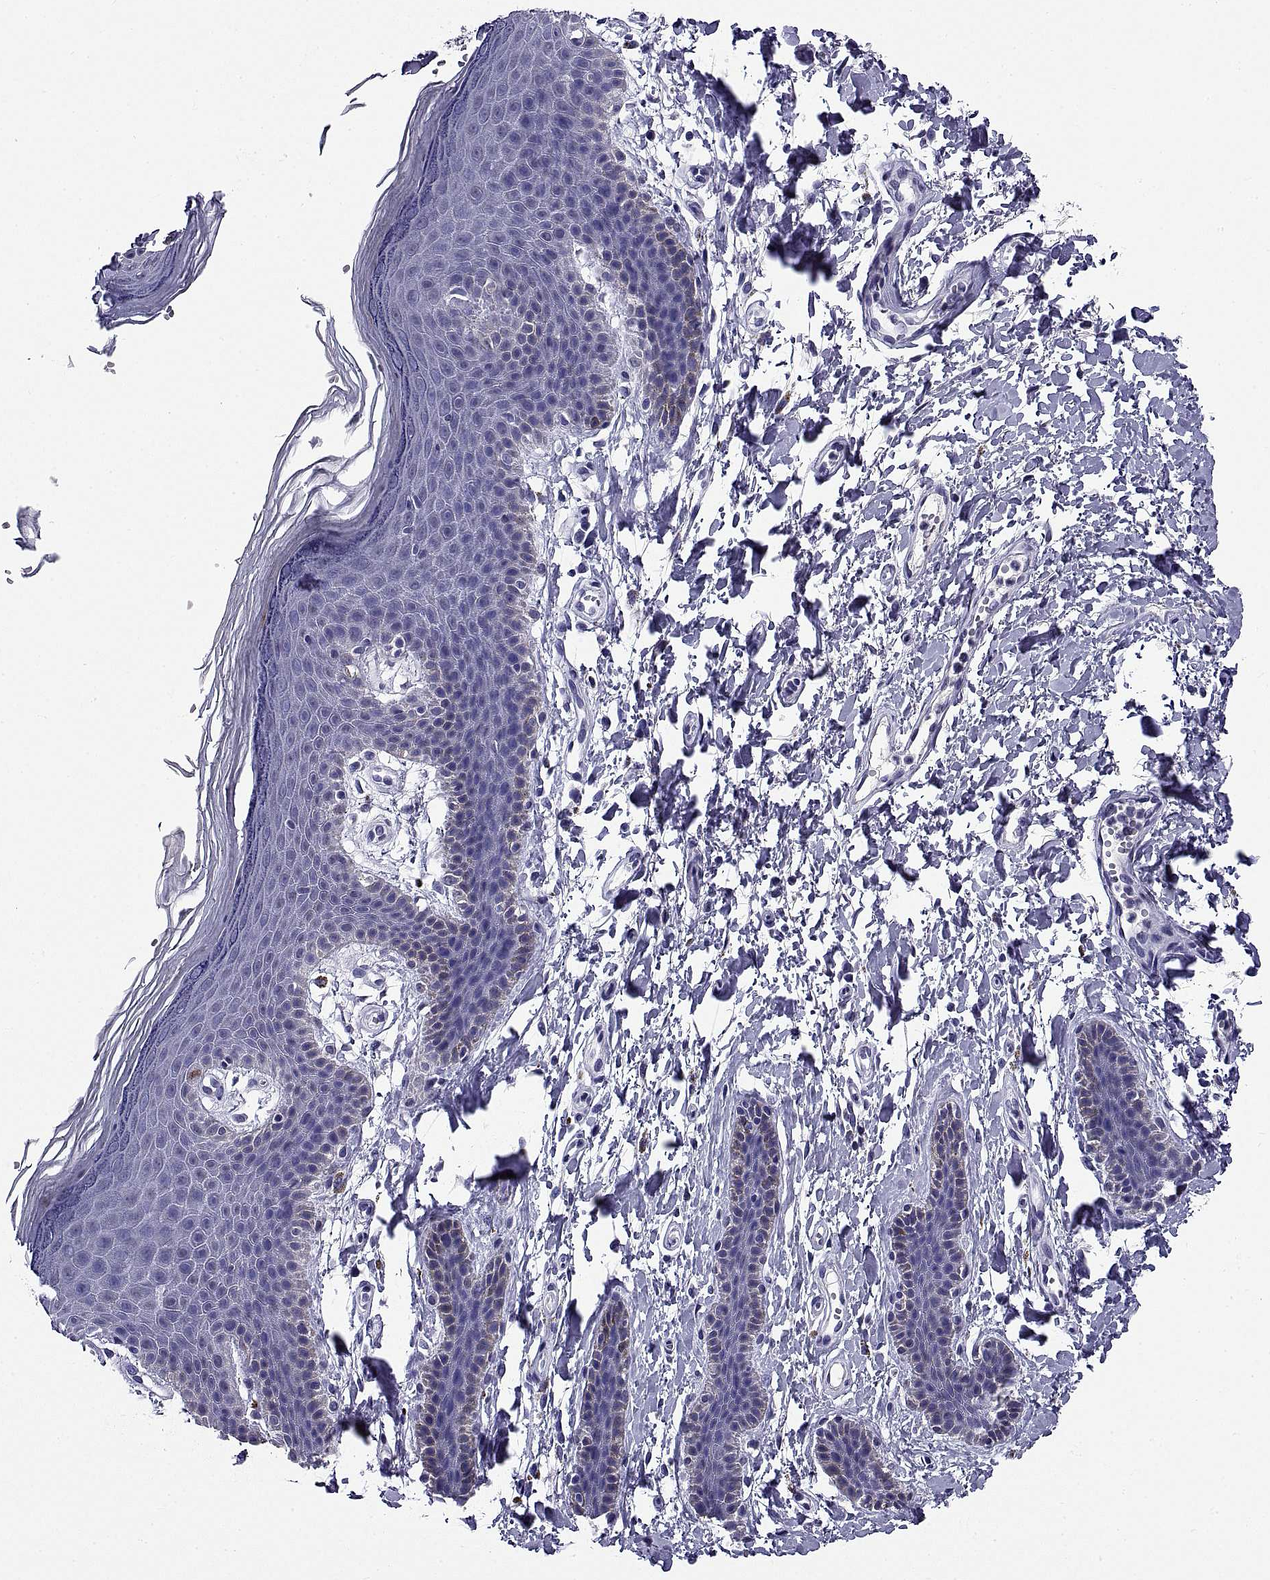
{"staining": {"intensity": "negative", "quantity": "none", "location": "none"}, "tissue": "skin", "cell_type": "Epidermal cells", "image_type": "normal", "snomed": [{"axis": "morphology", "description": "Normal tissue, NOS"}, {"axis": "topography", "description": "Anal"}], "caption": "An IHC micrograph of normal skin is shown. There is no staining in epidermal cells of skin.", "gene": "TGFBR3L", "patient": {"sex": "male", "age": 53}}